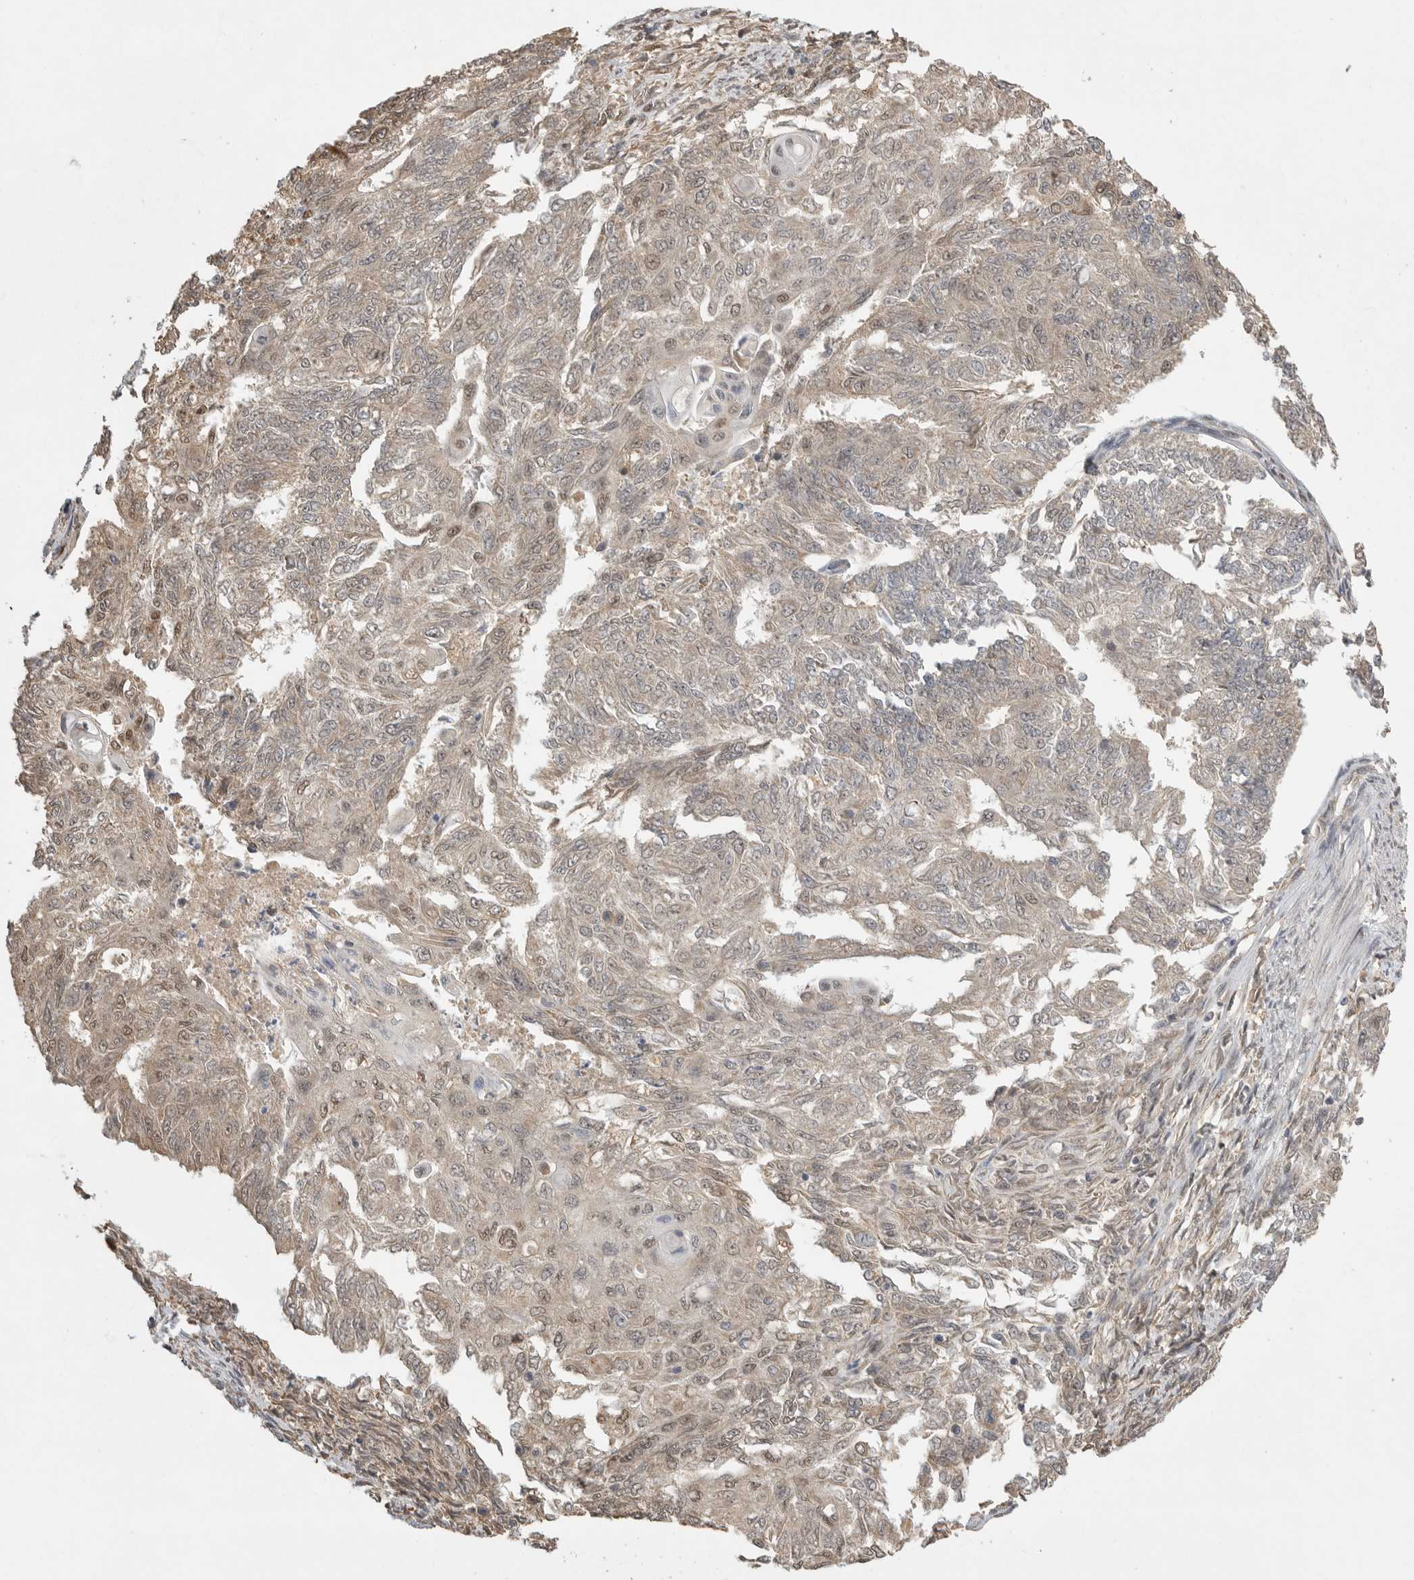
{"staining": {"intensity": "moderate", "quantity": "25%-75%", "location": "cytoplasmic/membranous,nuclear"}, "tissue": "endometrial cancer", "cell_type": "Tumor cells", "image_type": "cancer", "snomed": [{"axis": "morphology", "description": "Adenocarcinoma, NOS"}, {"axis": "topography", "description": "Endometrium"}], "caption": "Immunohistochemistry (IHC) of endometrial cancer (adenocarcinoma) displays medium levels of moderate cytoplasmic/membranous and nuclear staining in about 25%-75% of tumor cells.", "gene": "DFFA", "patient": {"sex": "female", "age": 32}}